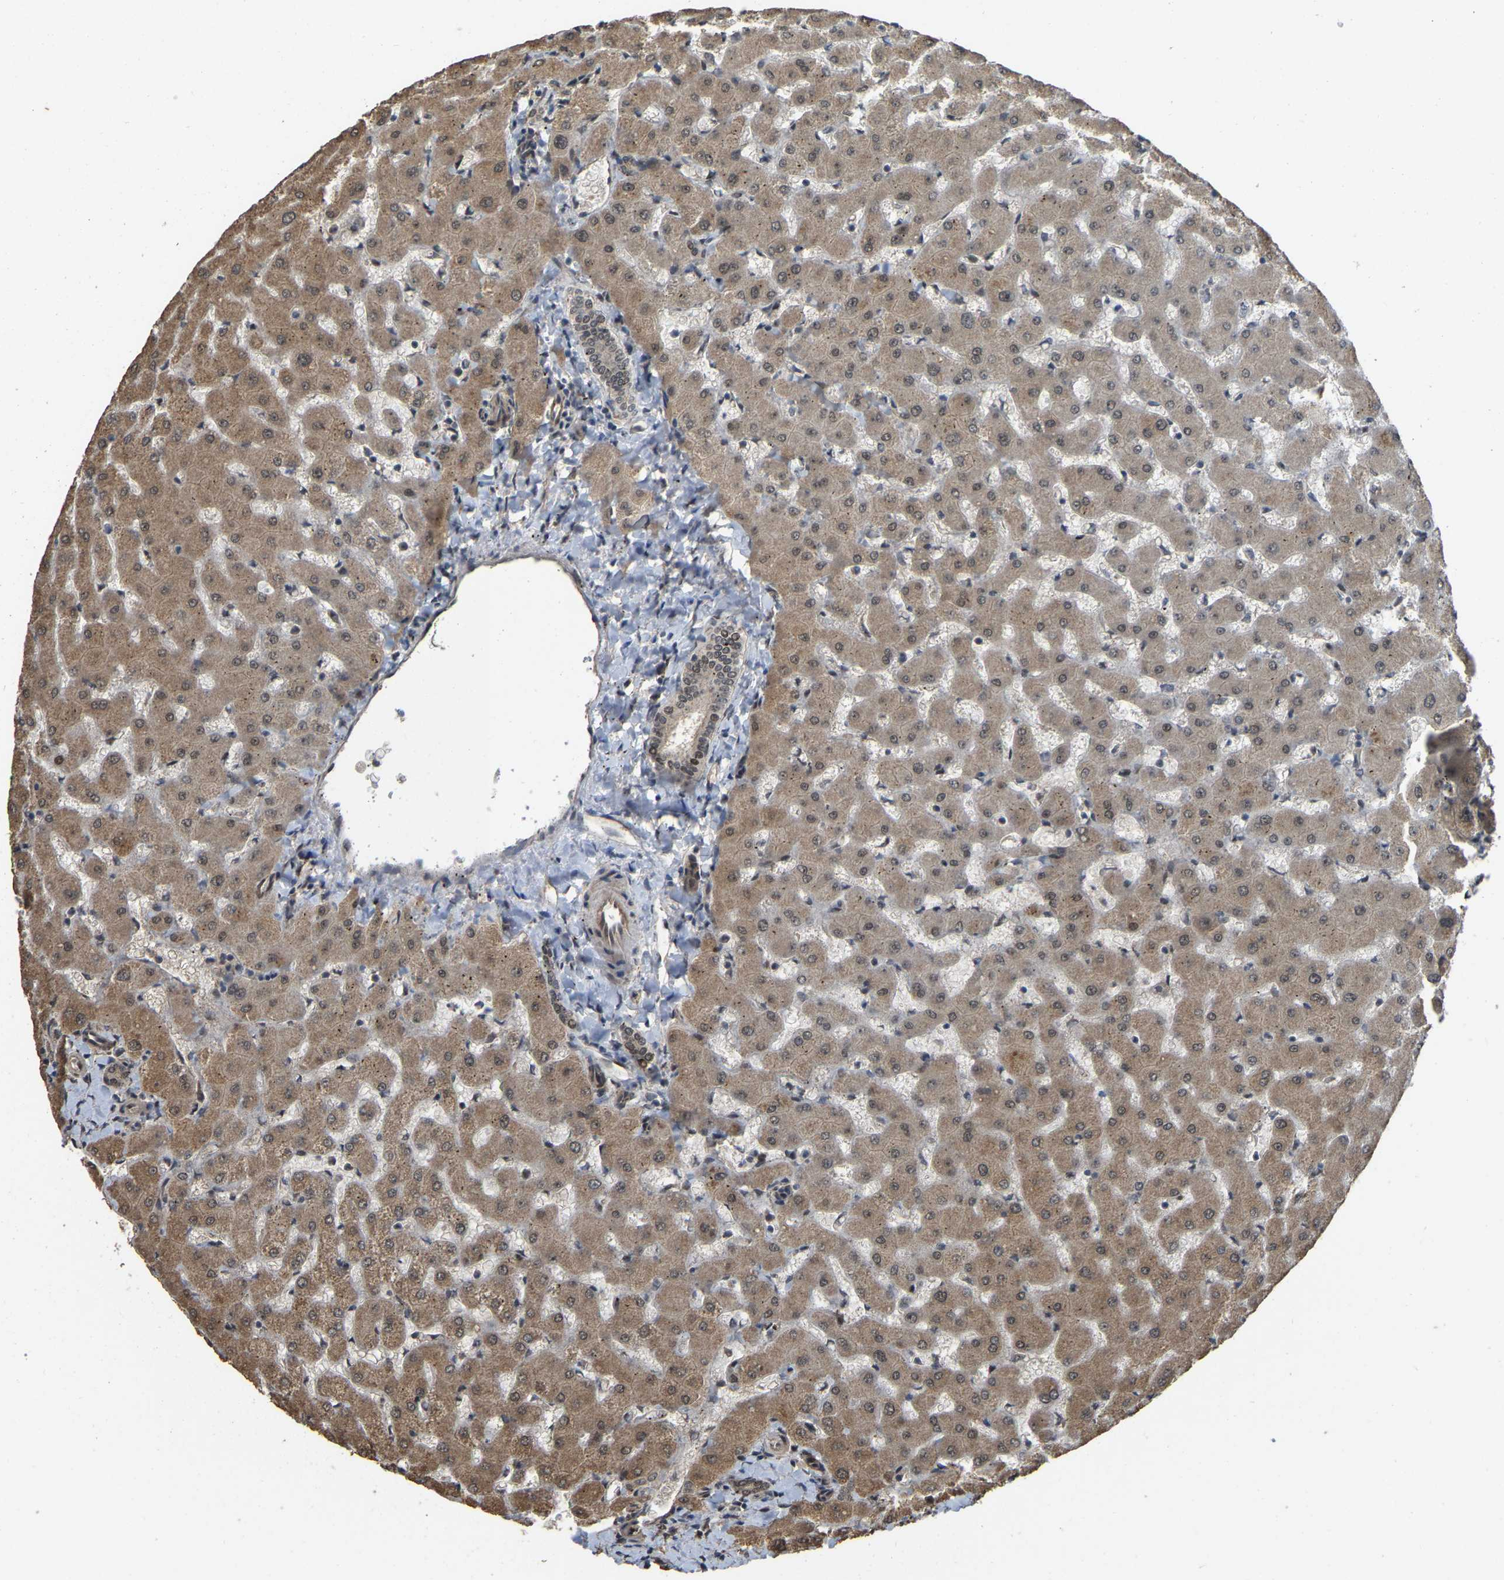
{"staining": {"intensity": "weak", "quantity": ">75%", "location": "cytoplasmic/membranous,nuclear"}, "tissue": "liver", "cell_type": "Cholangiocytes", "image_type": "normal", "snomed": [{"axis": "morphology", "description": "Normal tissue, NOS"}, {"axis": "topography", "description": "Liver"}], "caption": "The immunohistochemical stain shows weak cytoplasmic/membranous,nuclear staining in cholangiocytes of normal liver. The staining was performed using DAB, with brown indicating positive protein expression. Nuclei are stained blue with hematoxylin.", "gene": "ARHGAP23", "patient": {"sex": "female", "age": 63}}